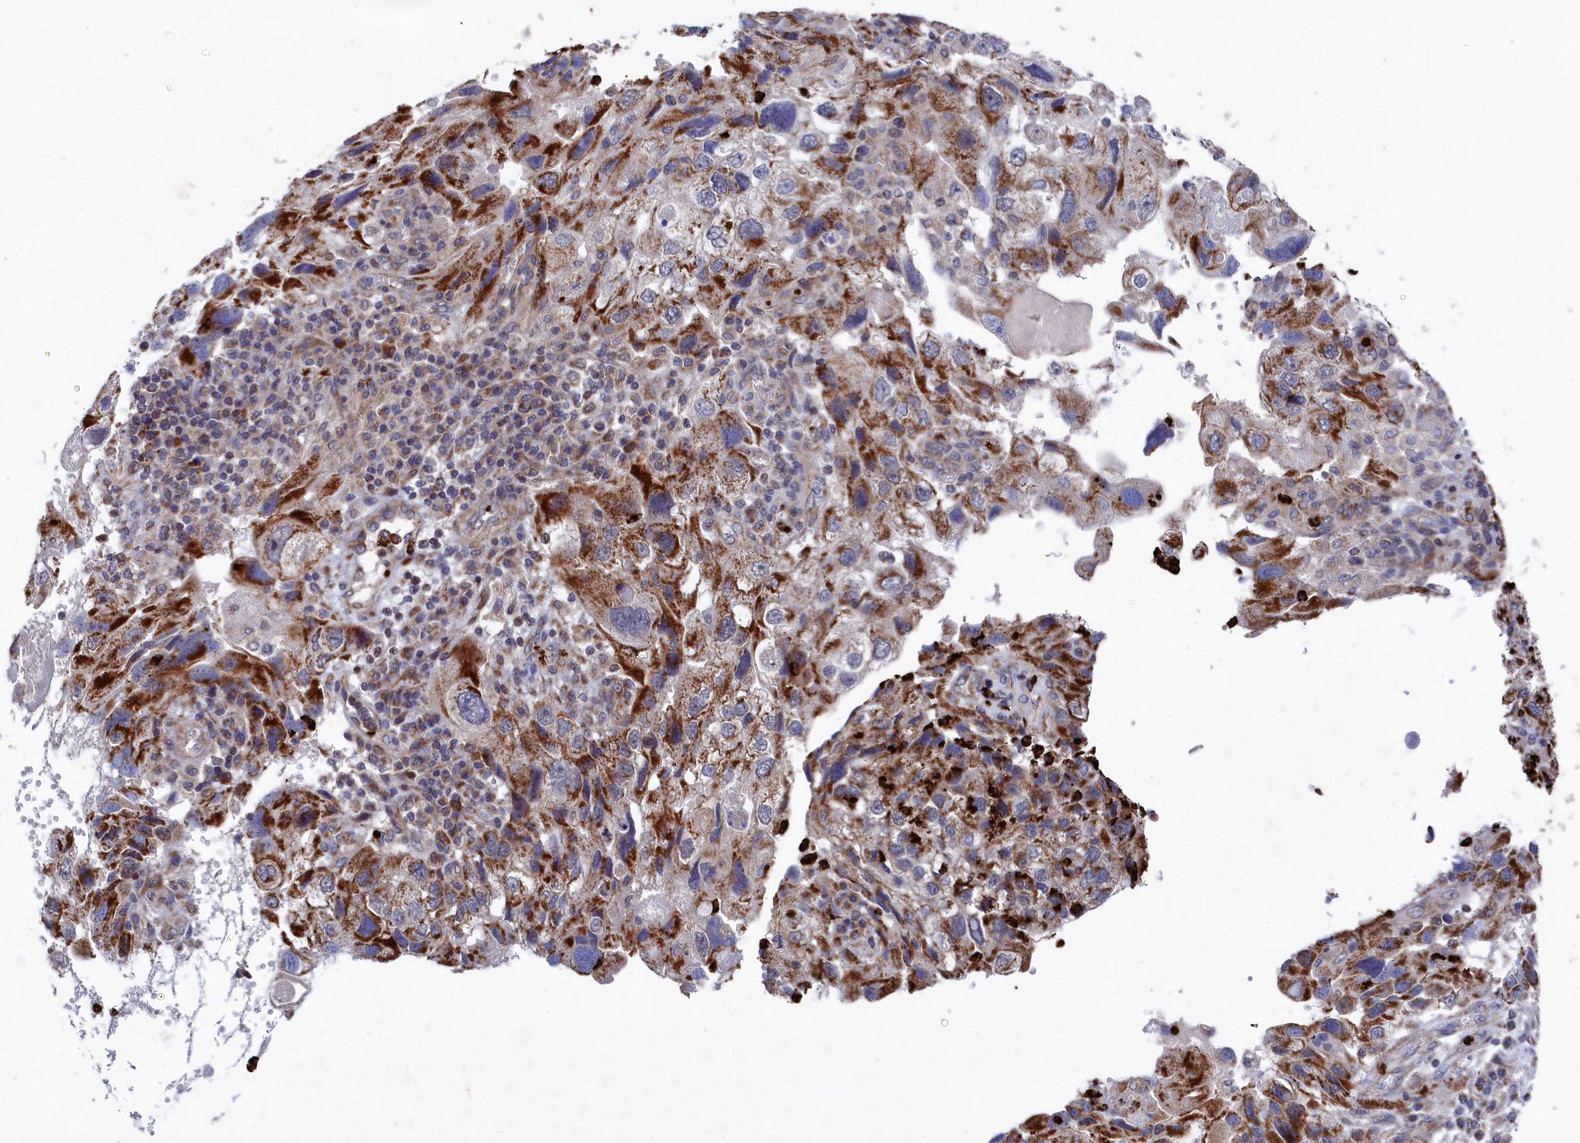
{"staining": {"intensity": "strong", "quantity": "25%-75%", "location": "cytoplasmic/membranous"}, "tissue": "endometrial cancer", "cell_type": "Tumor cells", "image_type": "cancer", "snomed": [{"axis": "morphology", "description": "Adenocarcinoma, NOS"}, {"axis": "topography", "description": "Endometrium"}], "caption": "A micrograph of human endometrial cancer (adenocarcinoma) stained for a protein demonstrates strong cytoplasmic/membranous brown staining in tumor cells. (DAB IHC with brightfield microscopy, high magnification).", "gene": "CHCHD1", "patient": {"sex": "female", "age": 49}}